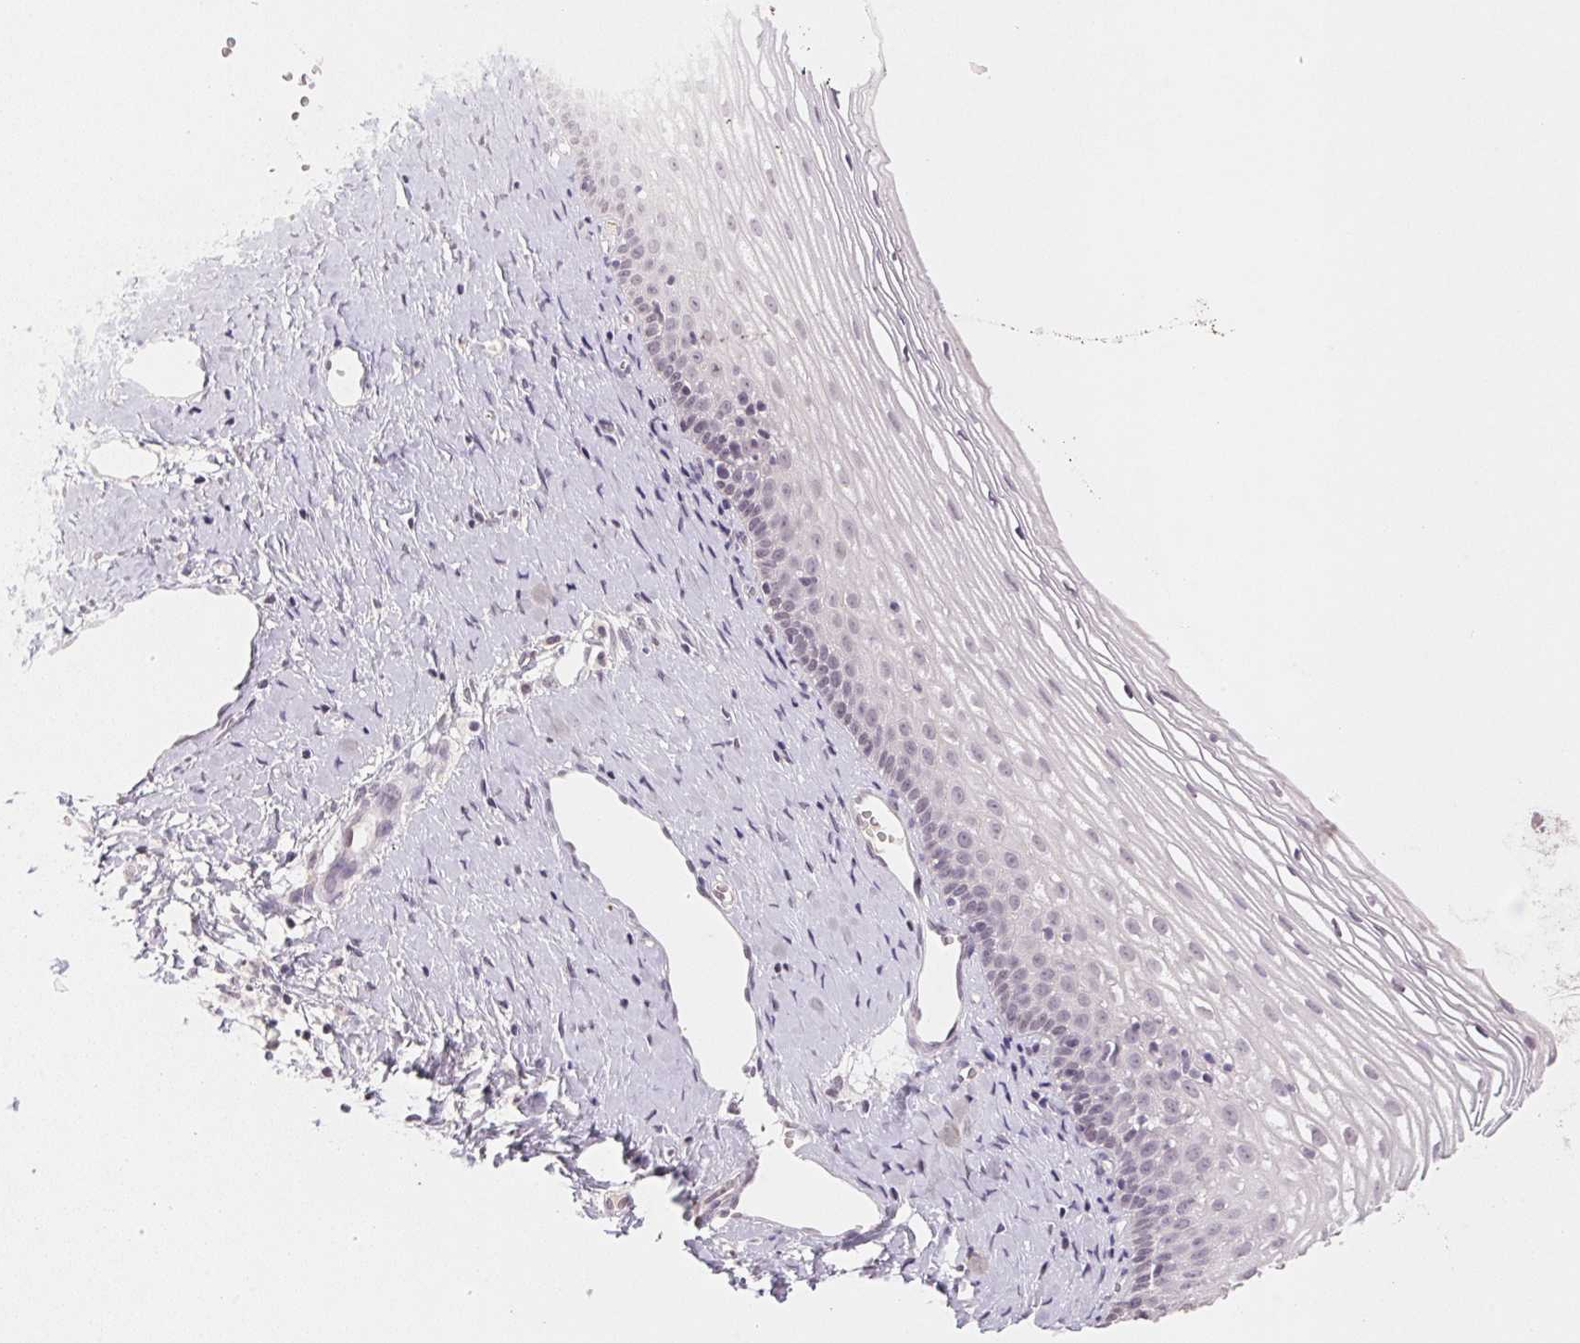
{"staining": {"intensity": "negative", "quantity": "none", "location": "none"}, "tissue": "cervix", "cell_type": "Glandular cells", "image_type": "normal", "snomed": [{"axis": "morphology", "description": "Normal tissue, NOS"}, {"axis": "topography", "description": "Cervix"}], "caption": "High power microscopy micrograph of an immunohistochemistry micrograph of normal cervix, revealing no significant expression in glandular cells.", "gene": "FNDC4", "patient": {"sex": "female", "age": 40}}